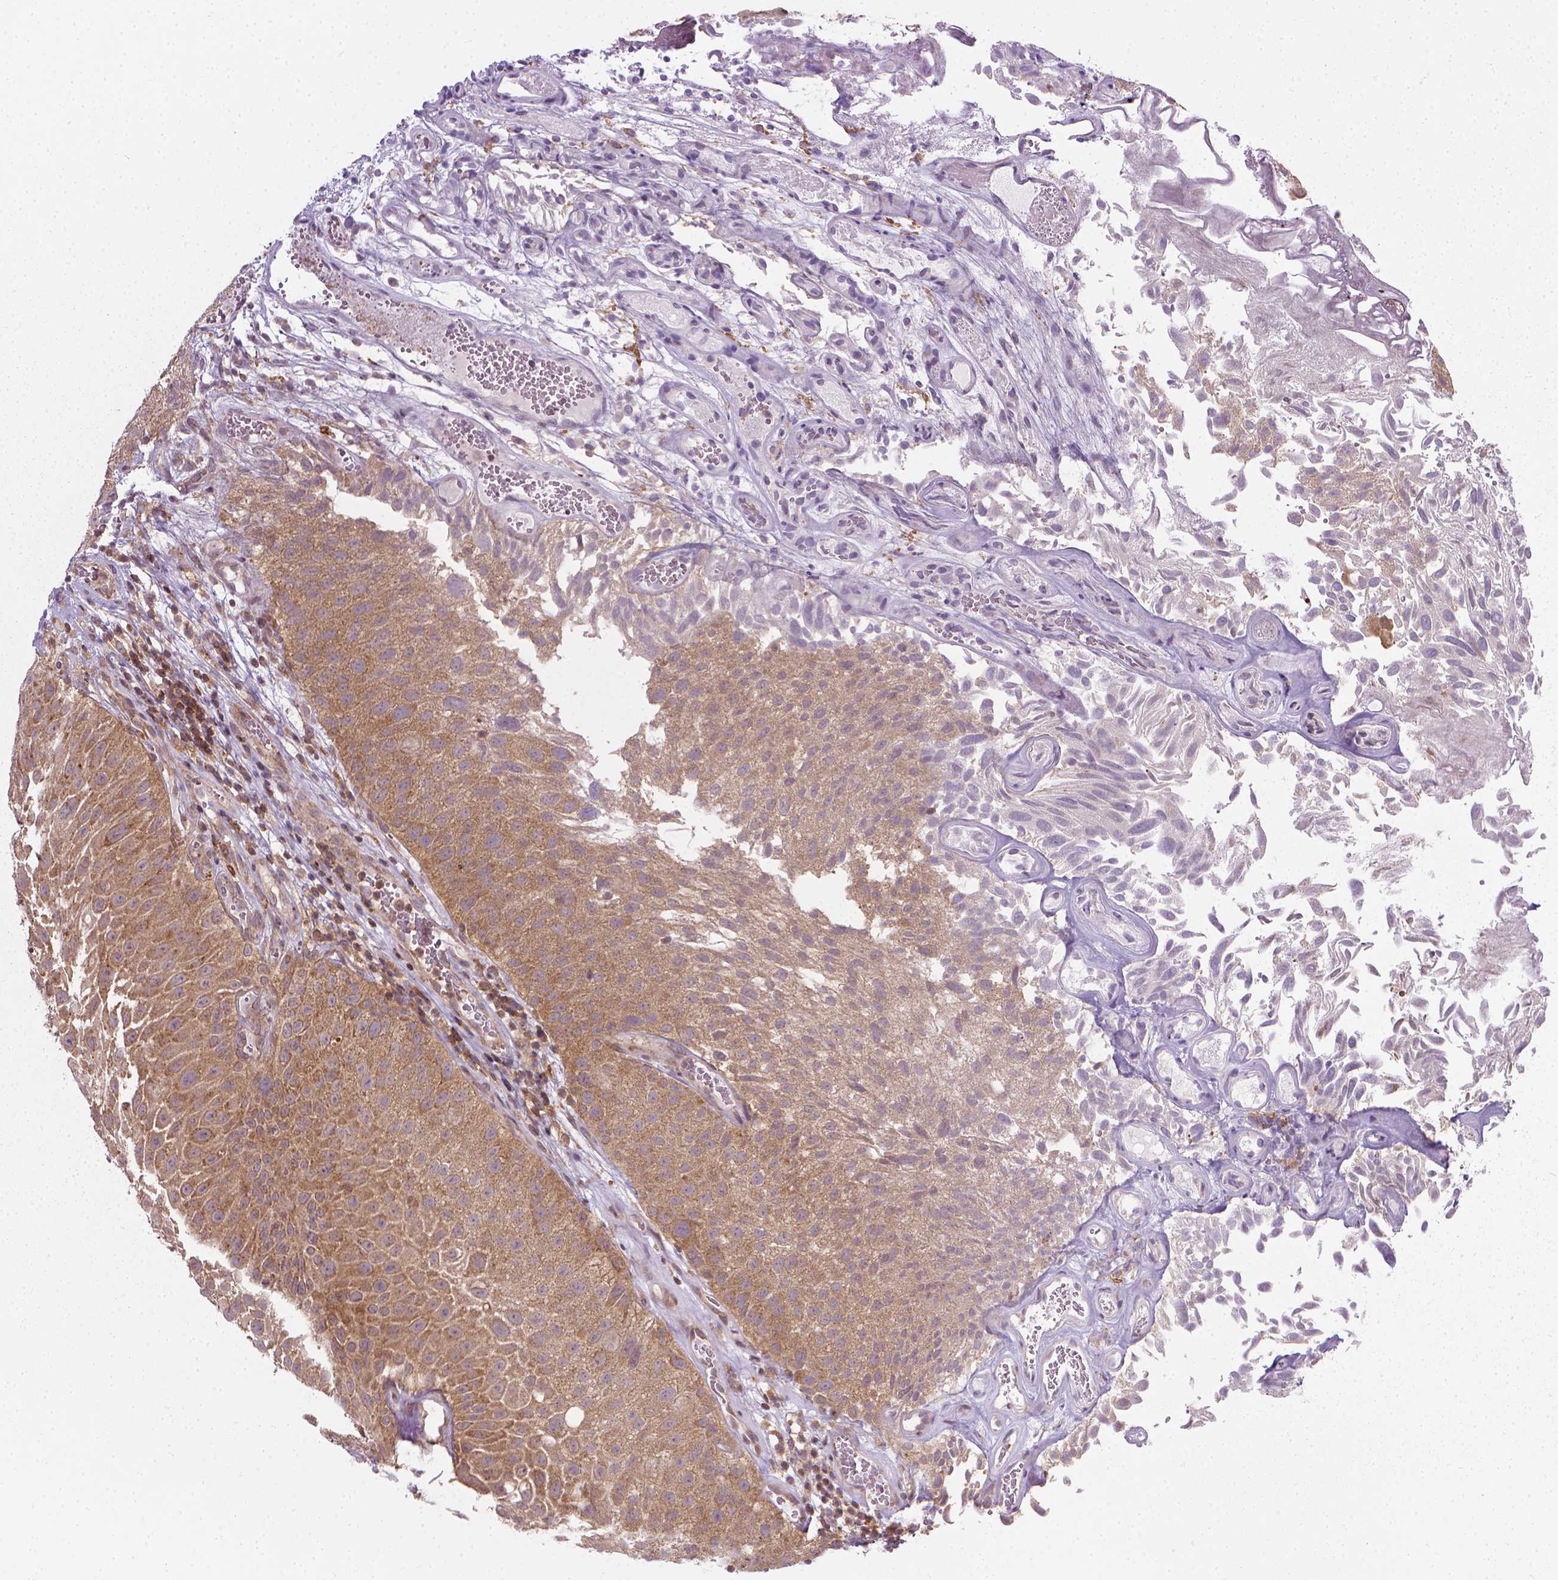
{"staining": {"intensity": "moderate", "quantity": ">75%", "location": "cytoplasmic/membranous"}, "tissue": "urothelial cancer", "cell_type": "Tumor cells", "image_type": "cancer", "snomed": [{"axis": "morphology", "description": "Urothelial carcinoma, Low grade"}, {"axis": "topography", "description": "Urinary bladder"}], "caption": "Moderate cytoplasmic/membranous protein expression is present in about >75% of tumor cells in urothelial carcinoma (low-grade).", "gene": "PRAG1", "patient": {"sex": "male", "age": 72}}